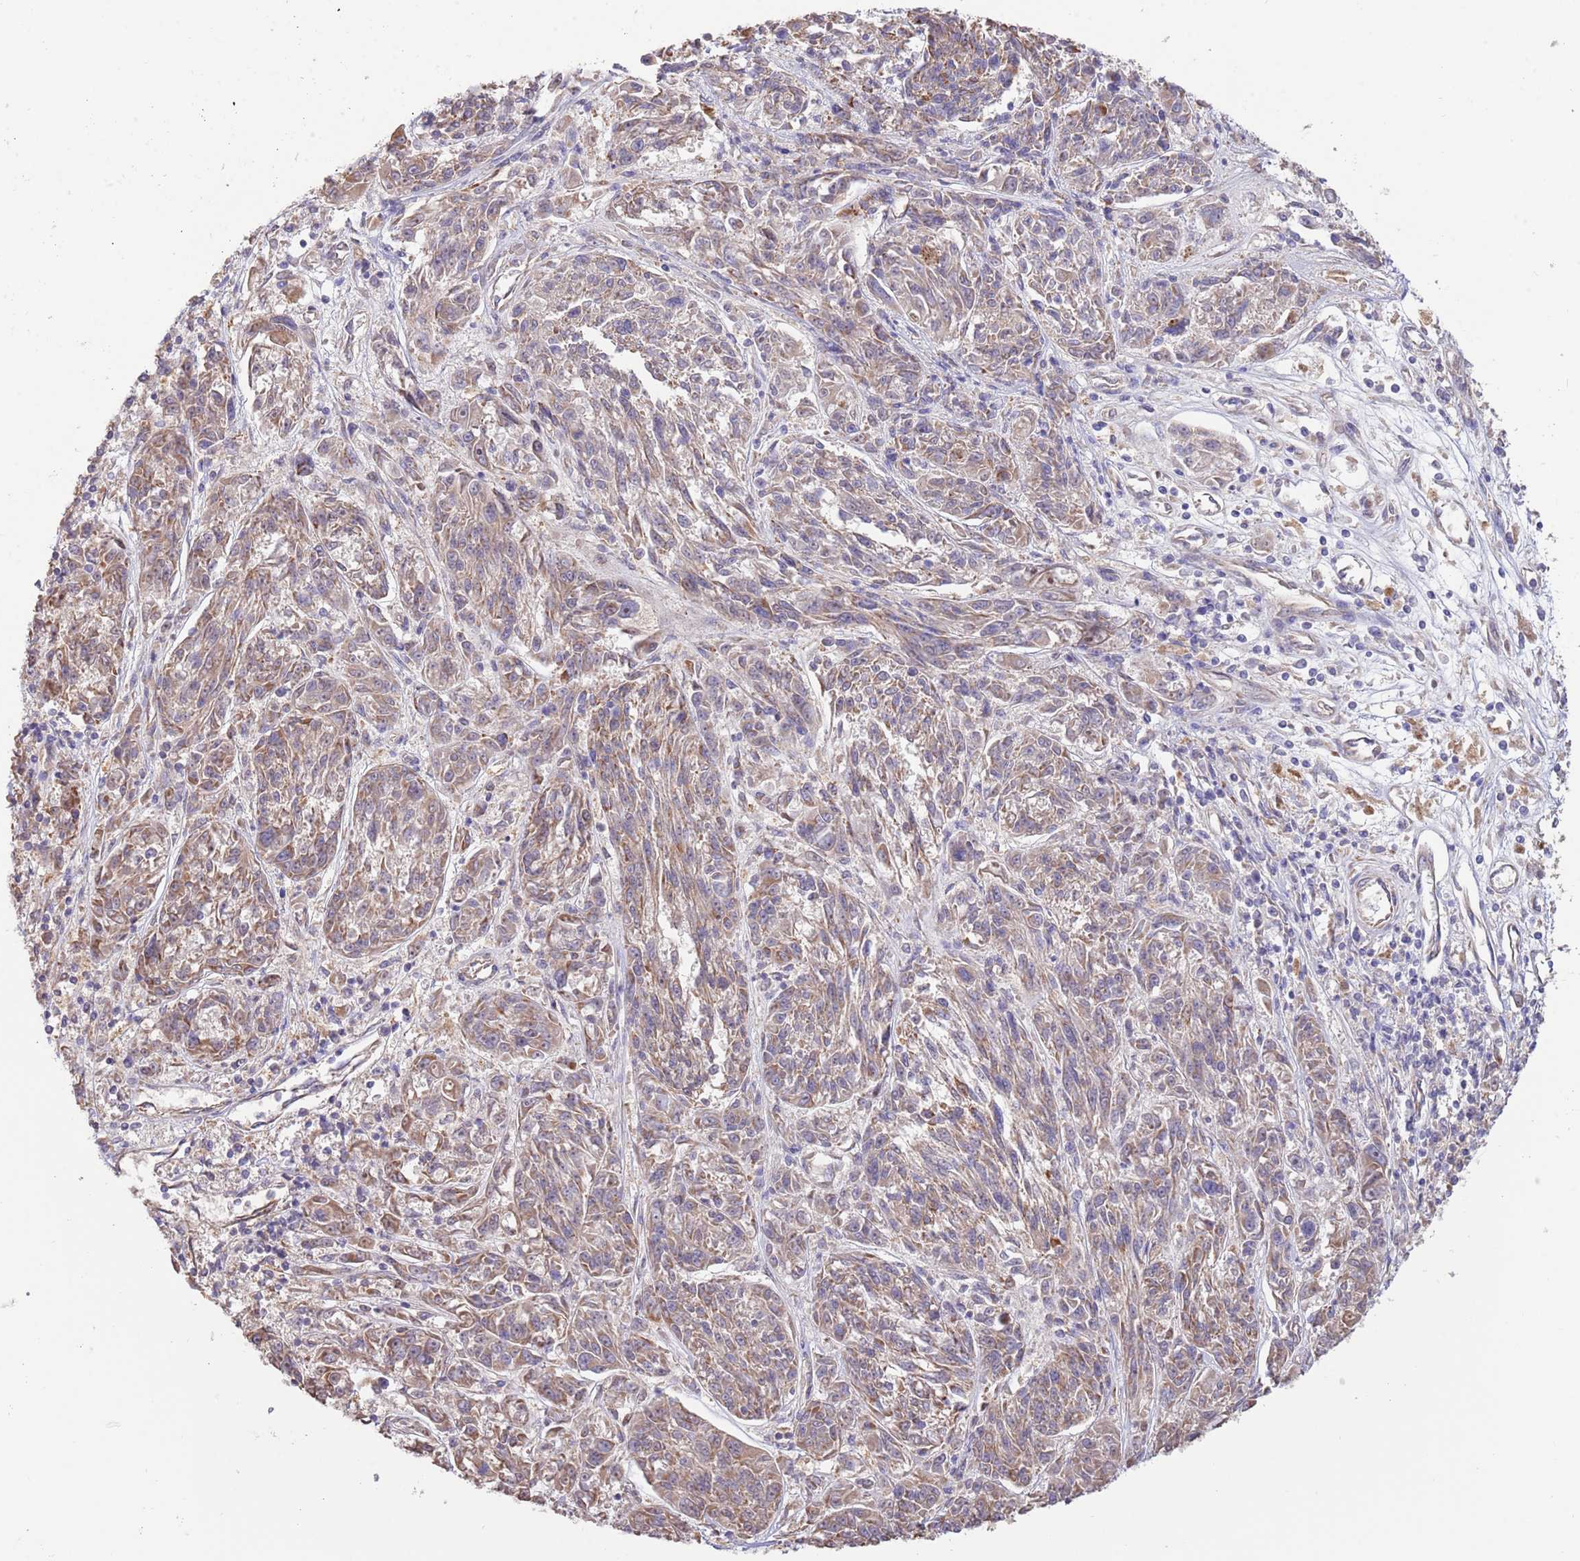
{"staining": {"intensity": "moderate", "quantity": "25%-75%", "location": "cytoplasmic/membranous"}, "tissue": "melanoma", "cell_type": "Tumor cells", "image_type": "cancer", "snomed": [{"axis": "morphology", "description": "Malignant melanoma, NOS"}, {"axis": "topography", "description": "Skin"}], "caption": "DAB (3,3'-diaminobenzidine) immunohistochemical staining of human melanoma demonstrates moderate cytoplasmic/membranous protein staining in approximately 25%-75% of tumor cells.", "gene": "DOCK6", "patient": {"sex": "male", "age": 53}}